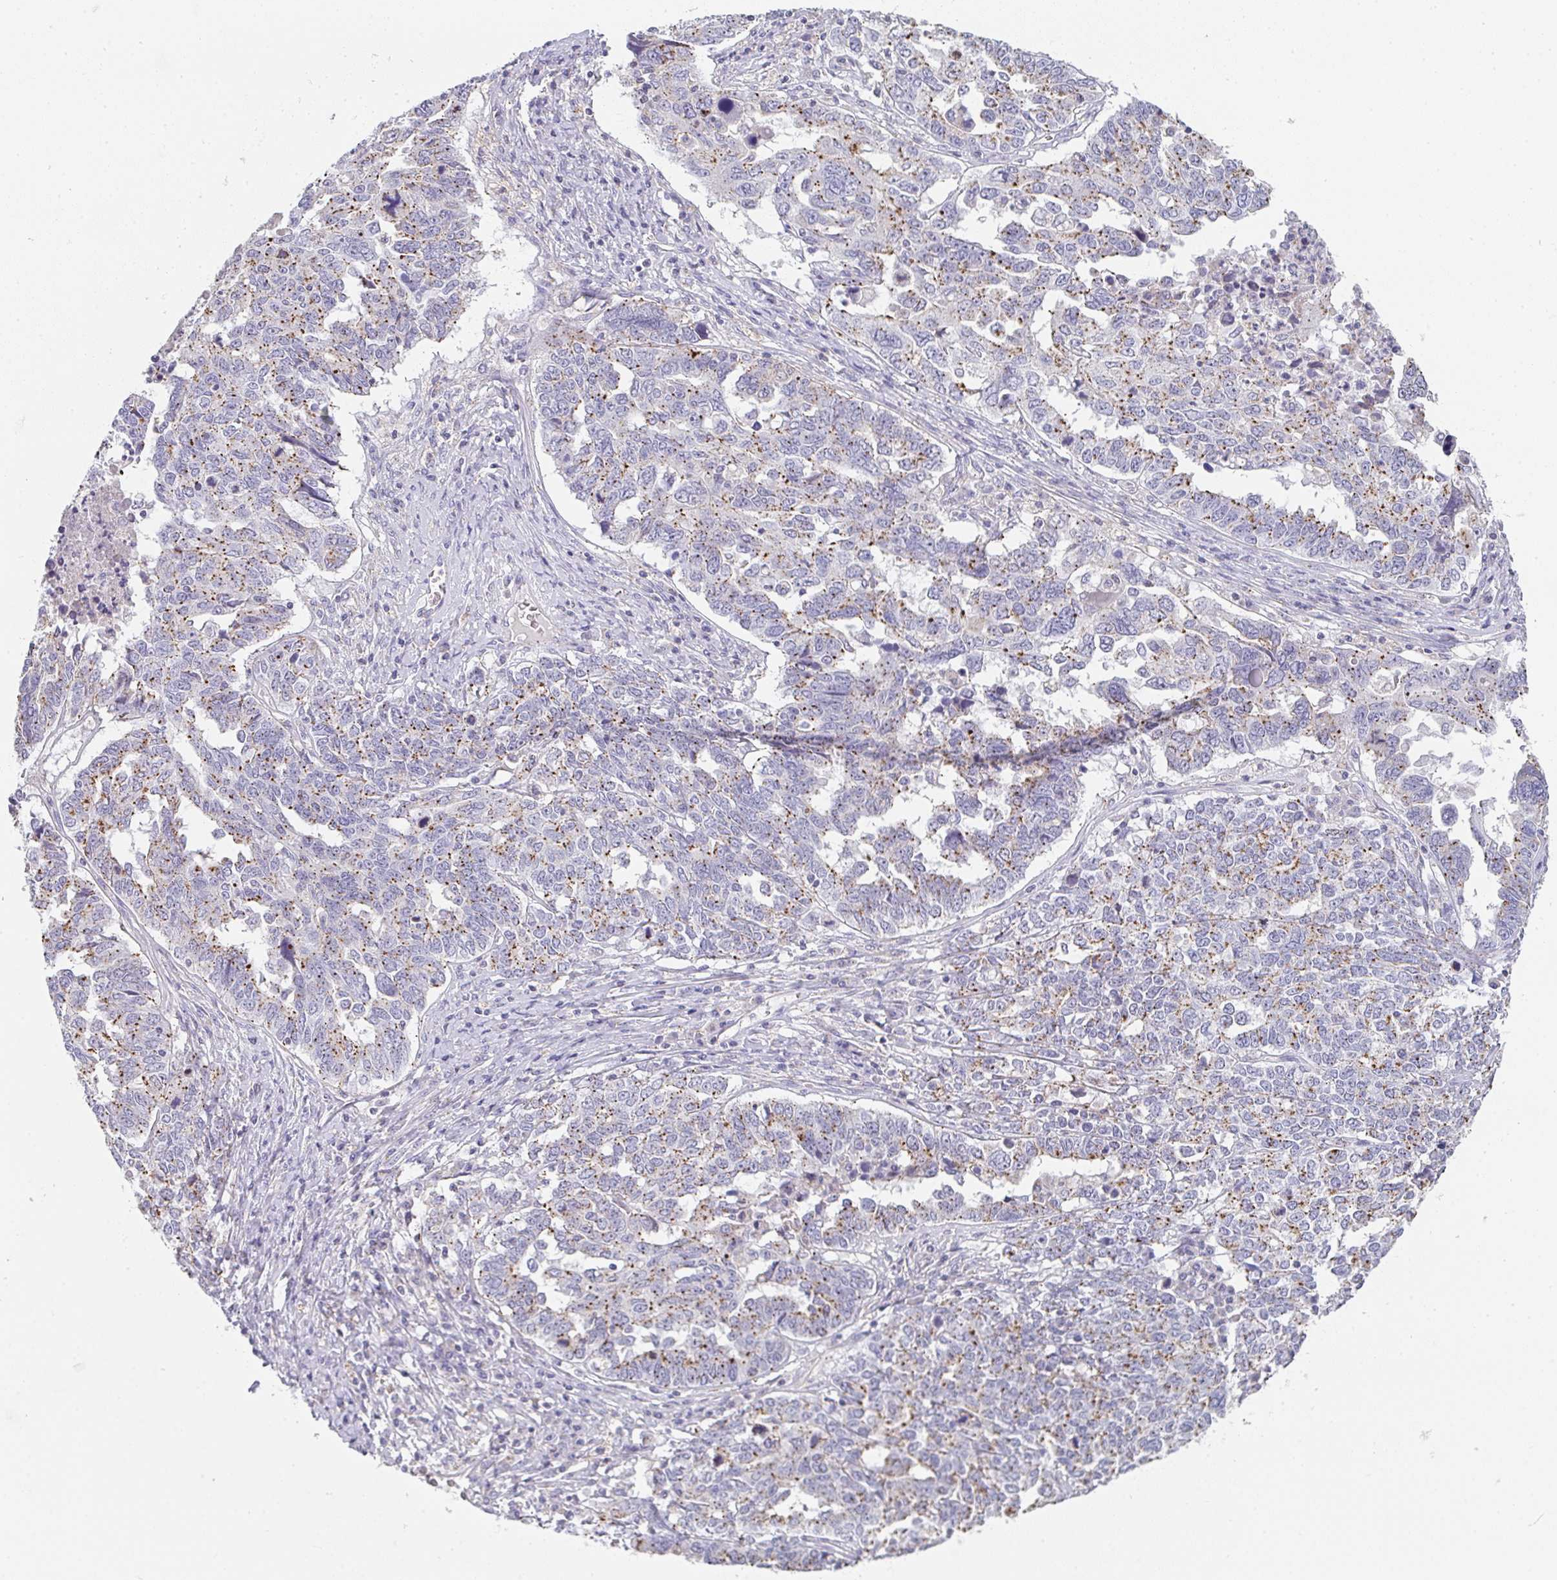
{"staining": {"intensity": "moderate", "quantity": "25%-75%", "location": "cytoplasmic/membranous"}, "tissue": "ovarian cancer", "cell_type": "Tumor cells", "image_type": "cancer", "snomed": [{"axis": "morphology", "description": "Carcinoma, endometroid"}, {"axis": "topography", "description": "Ovary"}], "caption": "Protein expression analysis of endometroid carcinoma (ovarian) shows moderate cytoplasmic/membranous staining in about 25%-75% of tumor cells.", "gene": "CHMP5", "patient": {"sex": "female", "age": 62}}